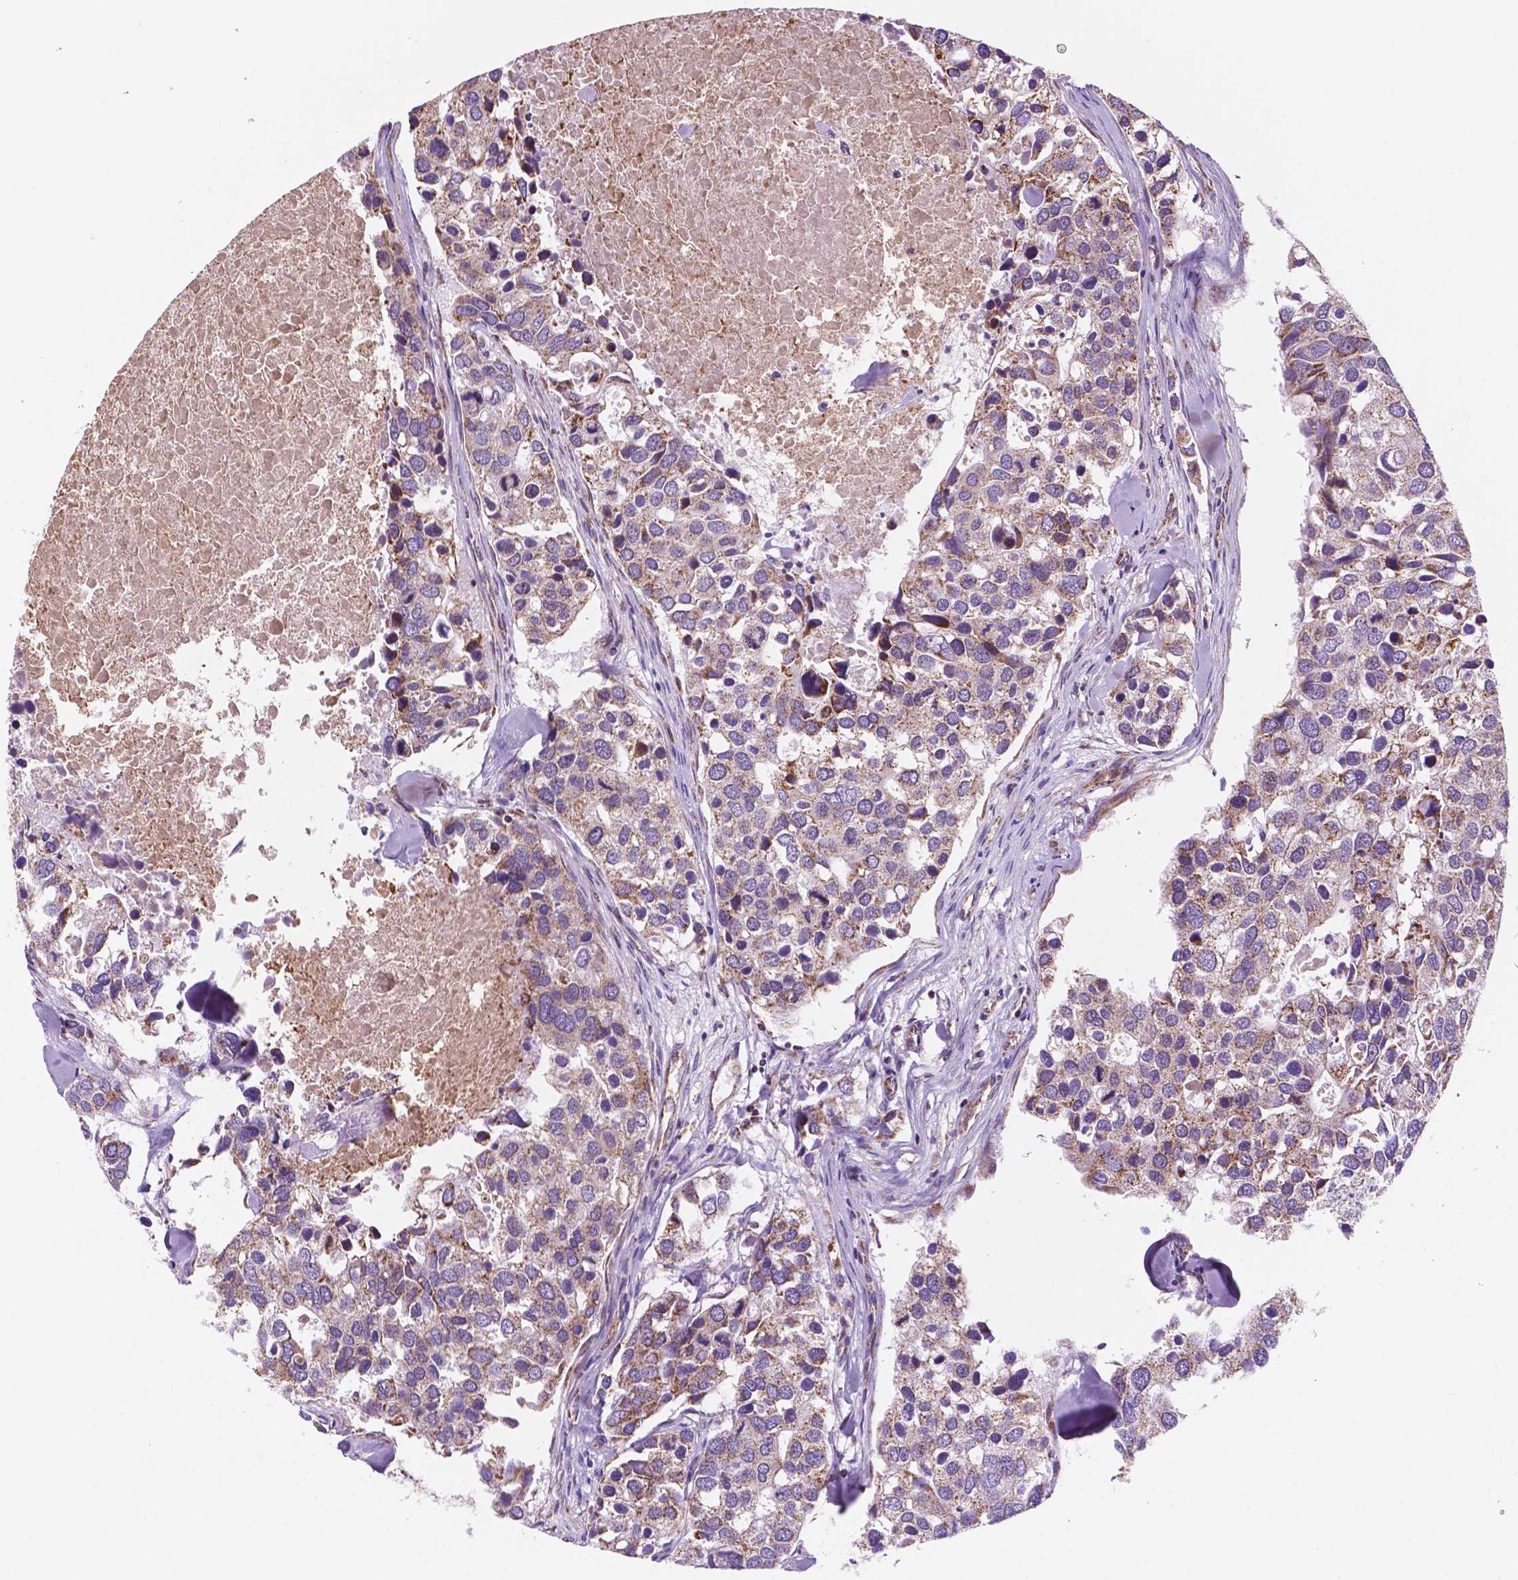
{"staining": {"intensity": "moderate", "quantity": "25%-75%", "location": "cytoplasmic/membranous"}, "tissue": "breast cancer", "cell_type": "Tumor cells", "image_type": "cancer", "snomed": [{"axis": "morphology", "description": "Duct carcinoma"}, {"axis": "topography", "description": "Breast"}], "caption": "Invasive ductal carcinoma (breast) stained with a protein marker exhibits moderate staining in tumor cells.", "gene": "GEMIN4", "patient": {"sex": "female", "age": 83}}